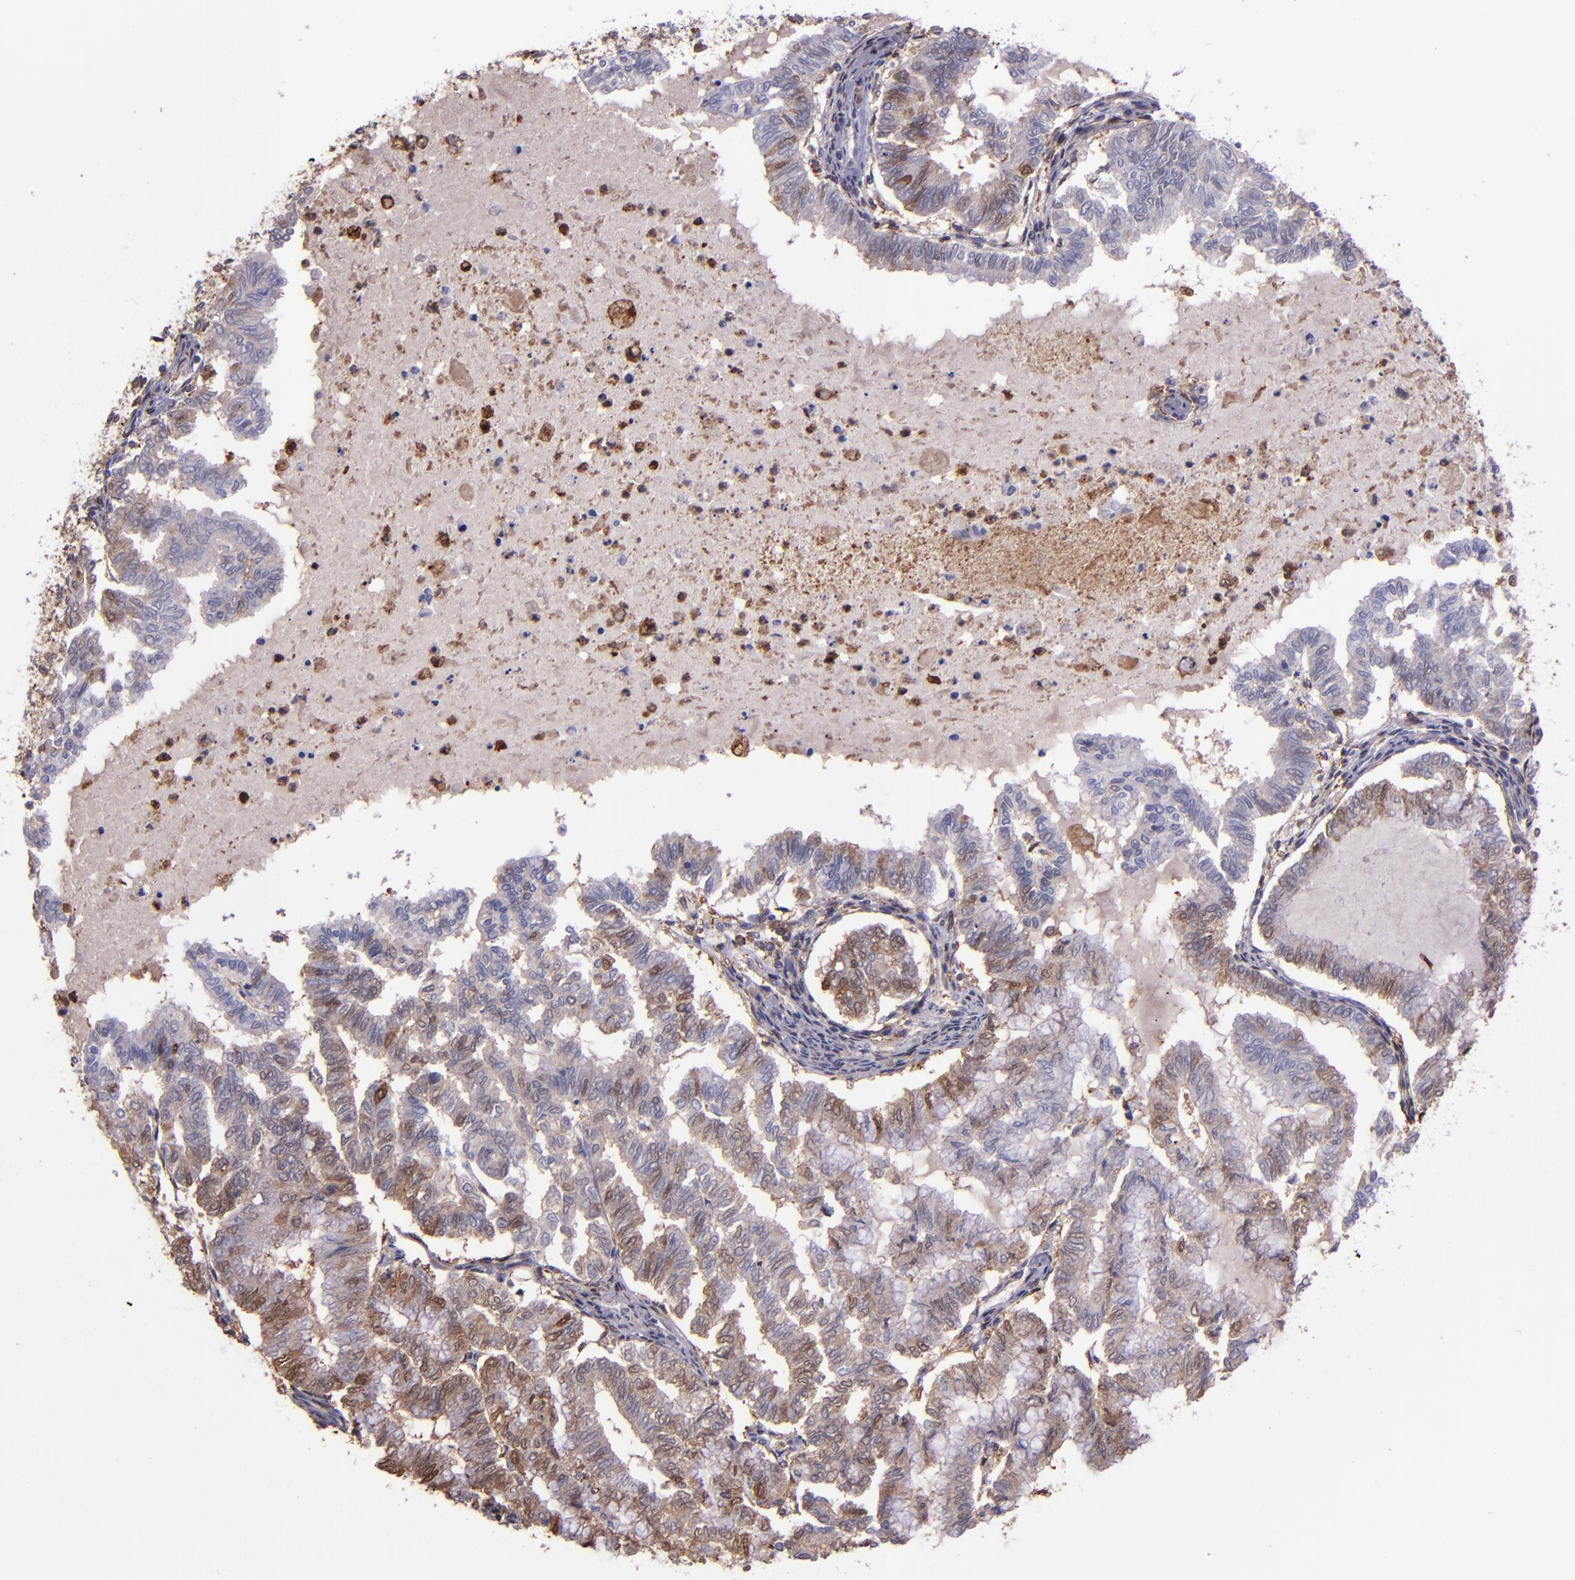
{"staining": {"intensity": "weak", "quantity": "25%-75%", "location": "cytoplasmic/membranous,nuclear"}, "tissue": "endometrial cancer", "cell_type": "Tumor cells", "image_type": "cancer", "snomed": [{"axis": "morphology", "description": "Adenocarcinoma, NOS"}, {"axis": "topography", "description": "Endometrium"}], "caption": "Adenocarcinoma (endometrial) stained with a protein marker reveals weak staining in tumor cells.", "gene": "WASHC1", "patient": {"sex": "female", "age": 79}}